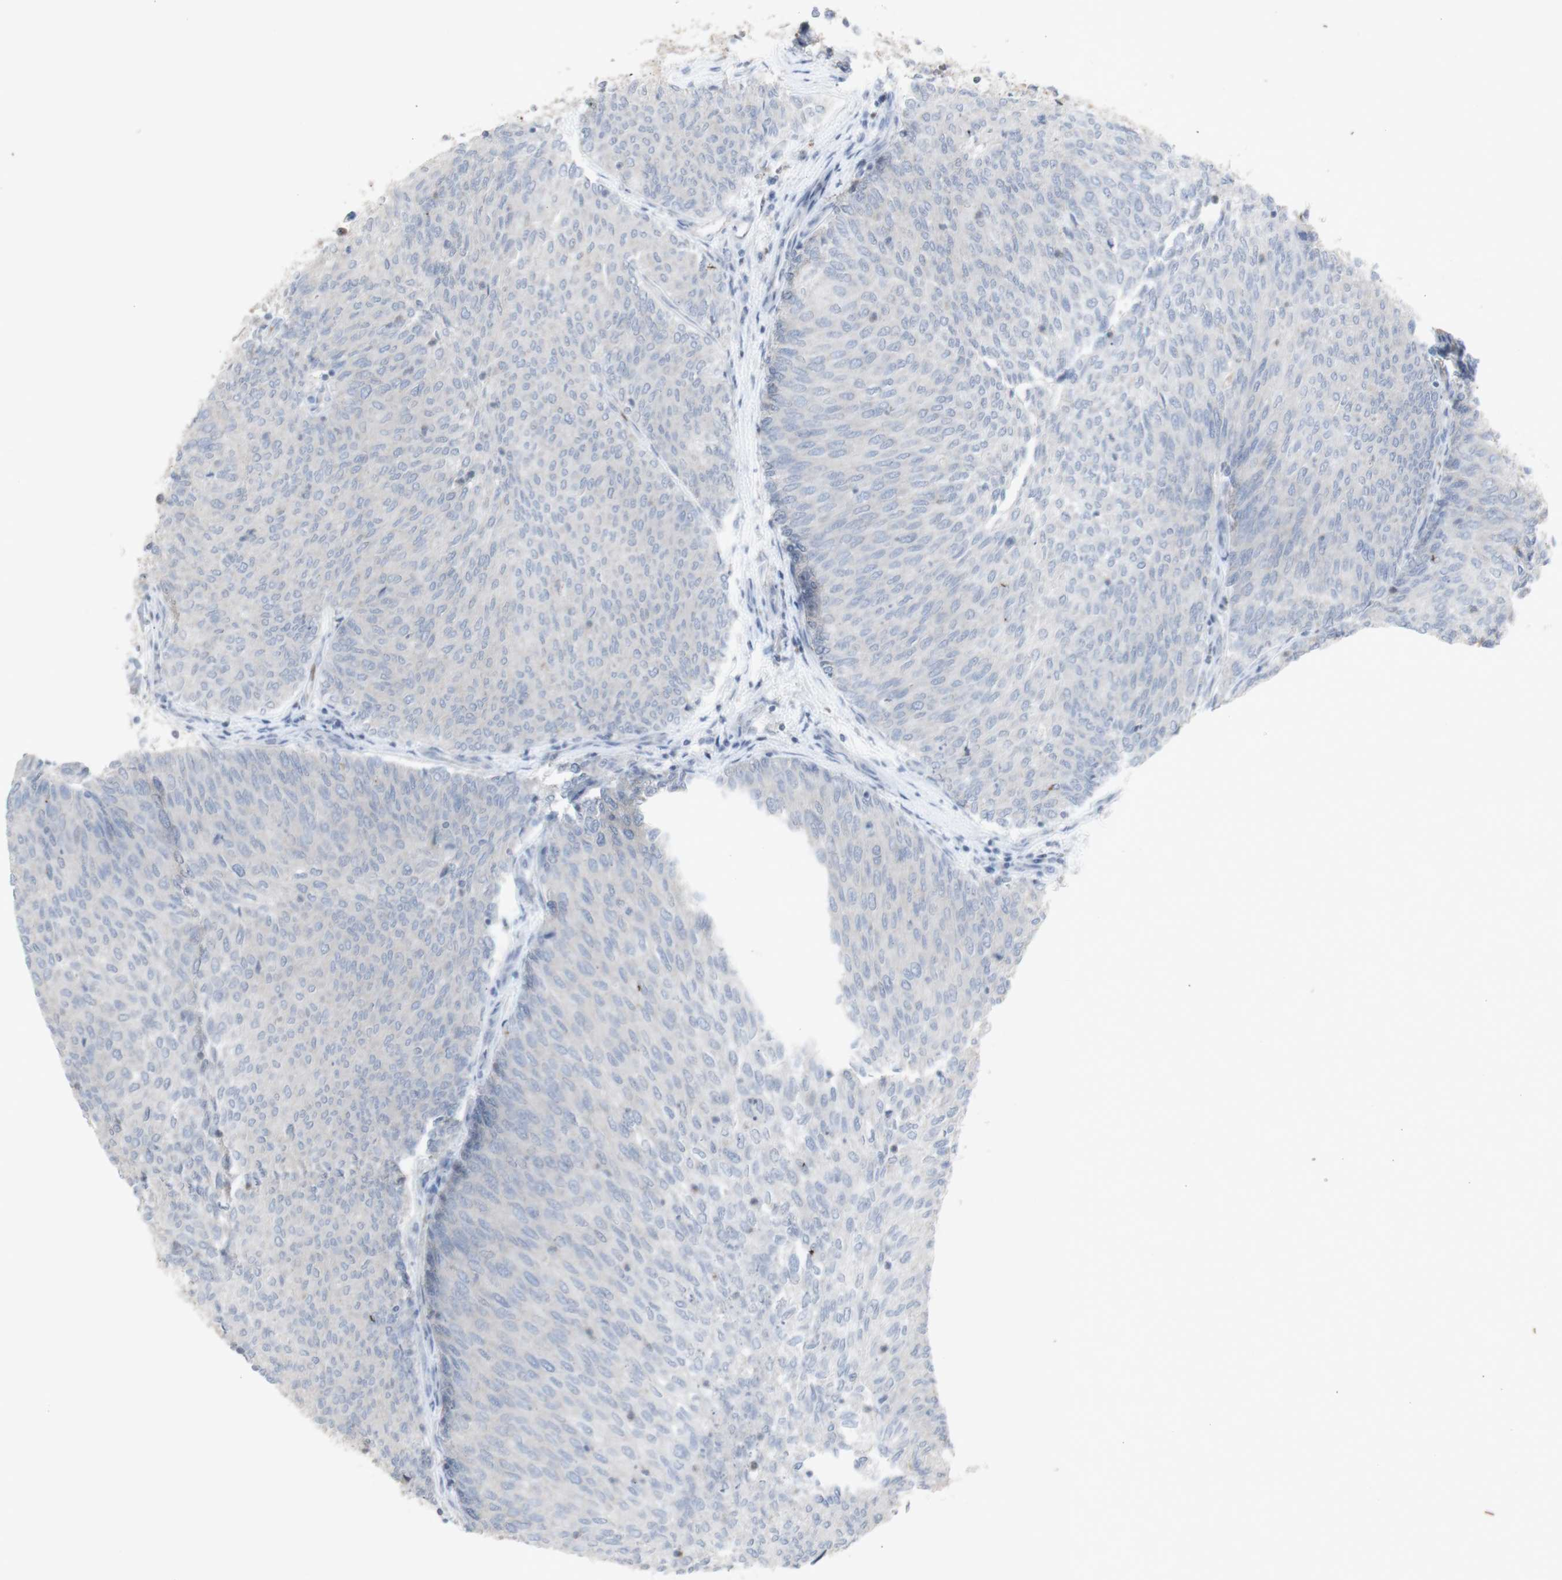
{"staining": {"intensity": "negative", "quantity": "none", "location": "none"}, "tissue": "urothelial cancer", "cell_type": "Tumor cells", "image_type": "cancer", "snomed": [{"axis": "morphology", "description": "Urothelial carcinoma, Low grade"}, {"axis": "topography", "description": "Urinary bladder"}], "caption": "Immunohistochemistry of low-grade urothelial carcinoma reveals no positivity in tumor cells.", "gene": "INS", "patient": {"sex": "female", "age": 79}}